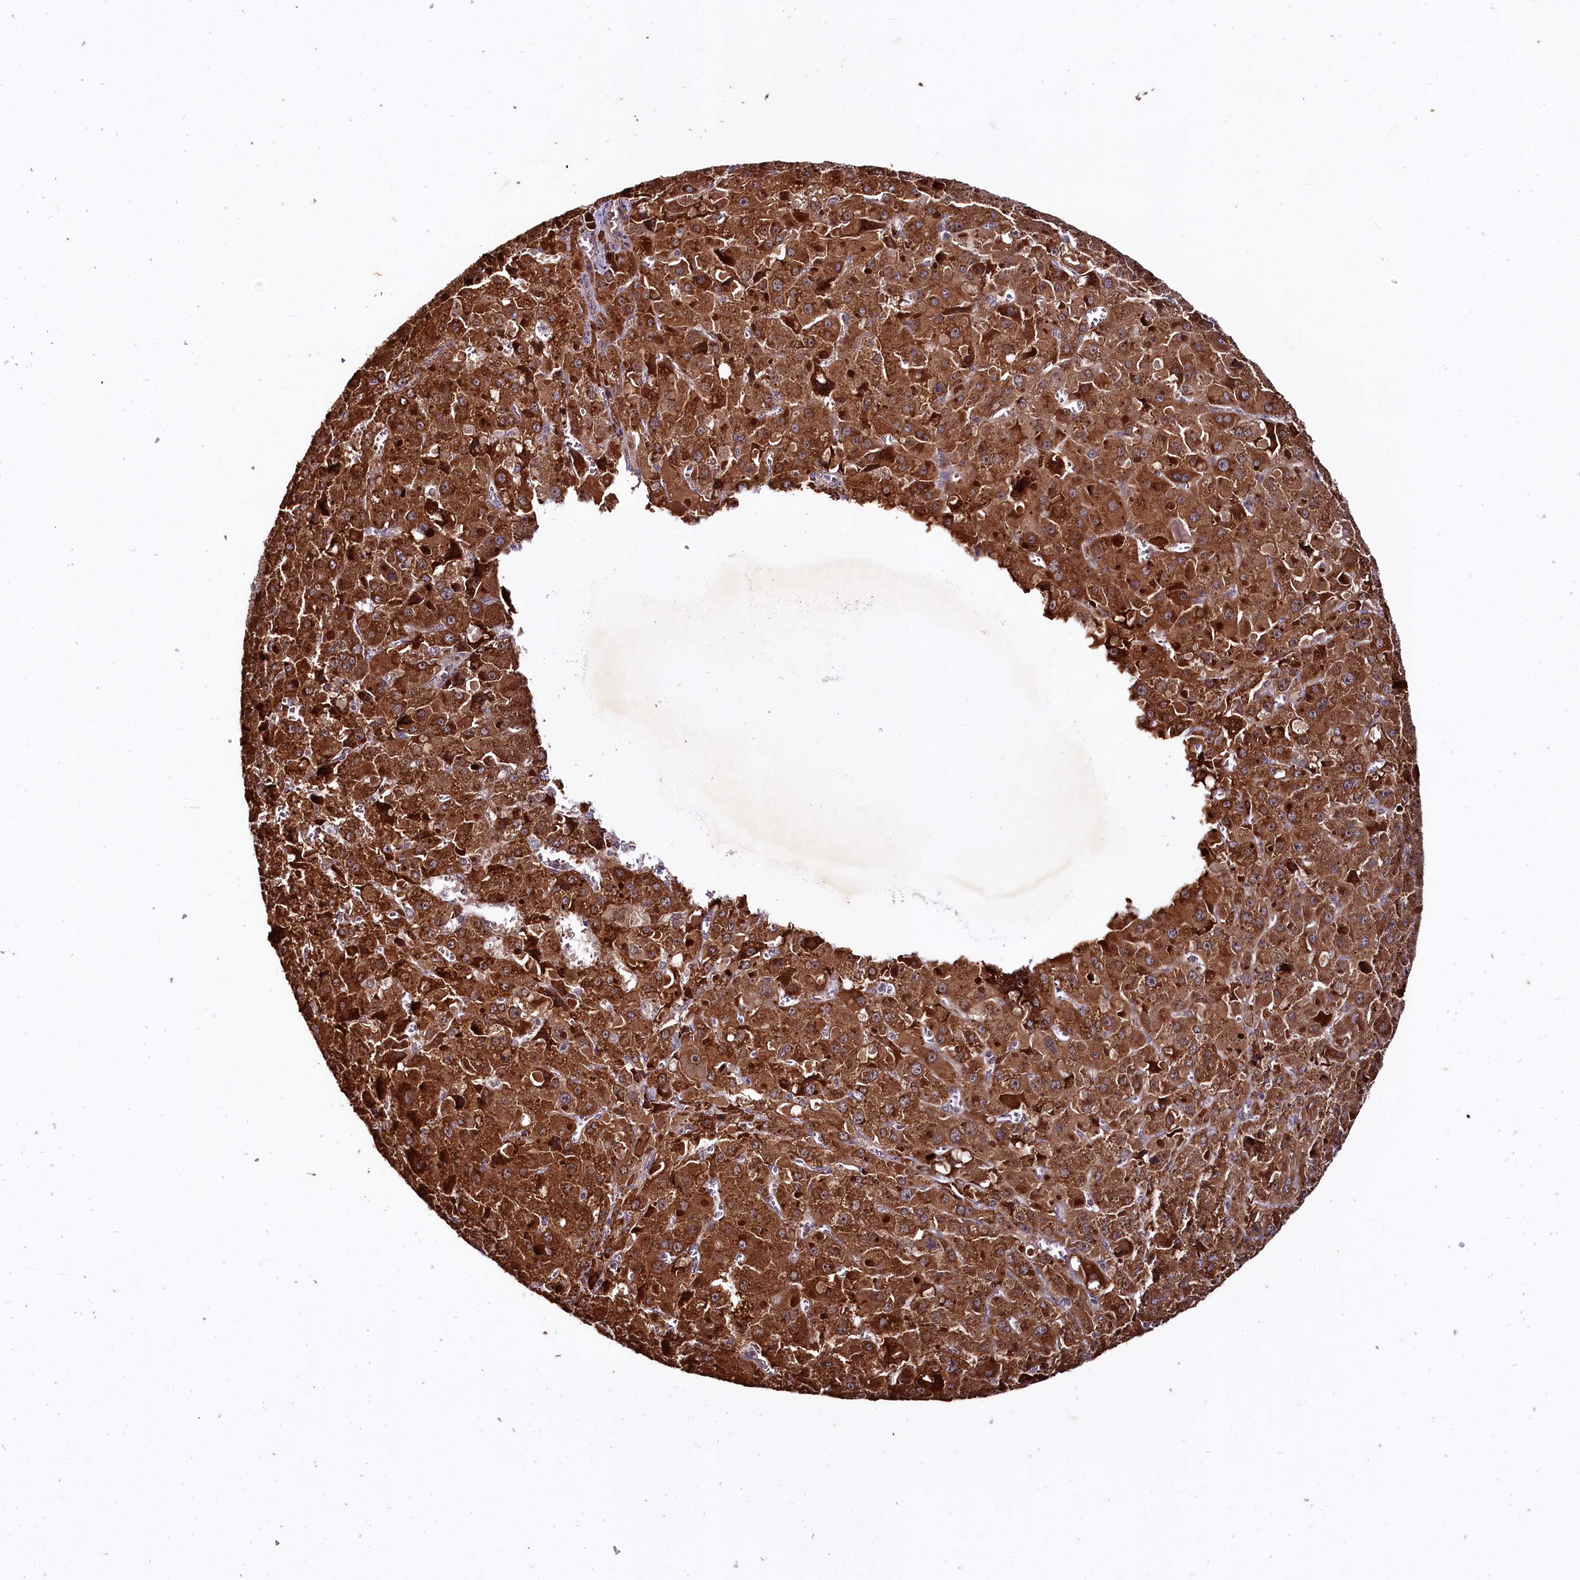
{"staining": {"intensity": "strong", "quantity": ">75%", "location": "cytoplasmic/membranous"}, "tissue": "liver cancer", "cell_type": "Tumor cells", "image_type": "cancer", "snomed": [{"axis": "morphology", "description": "Carcinoma, Hepatocellular, NOS"}, {"axis": "topography", "description": "Liver"}], "caption": "A brown stain labels strong cytoplasmic/membranous staining of a protein in liver cancer tumor cells.", "gene": "UBE3A", "patient": {"sex": "female", "age": 73}}